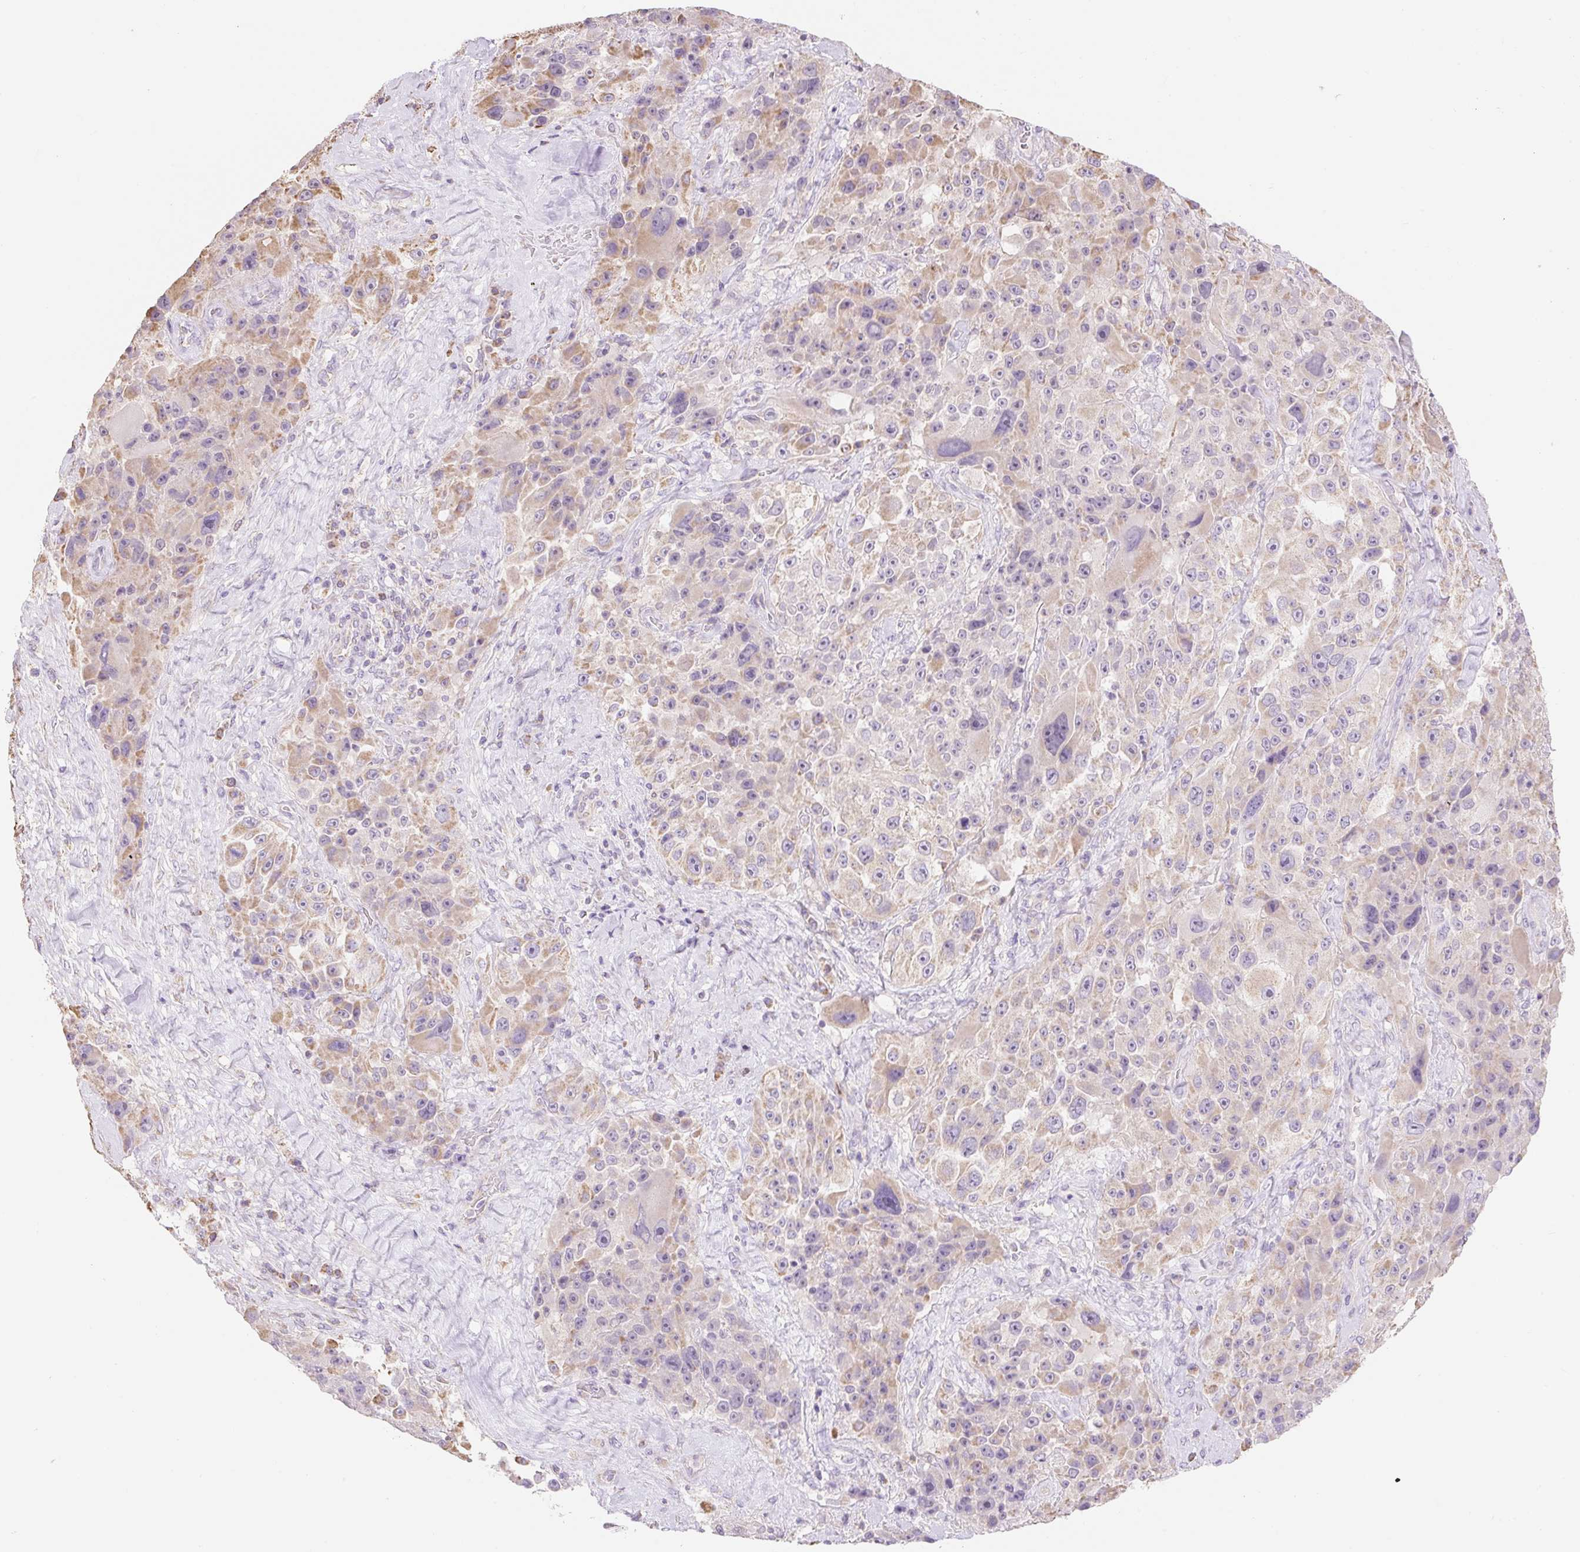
{"staining": {"intensity": "weak", "quantity": "<25%", "location": "cytoplasmic/membranous"}, "tissue": "melanoma", "cell_type": "Tumor cells", "image_type": "cancer", "snomed": [{"axis": "morphology", "description": "Malignant melanoma, Metastatic site"}, {"axis": "topography", "description": "Lymph node"}], "caption": "DAB (3,3'-diaminobenzidine) immunohistochemical staining of human malignant melanoma (metastatic site) exhibits no significant expression in tumor cells.", "gene": "DHX35", "patient": {"sex": "male", "age": 62}}